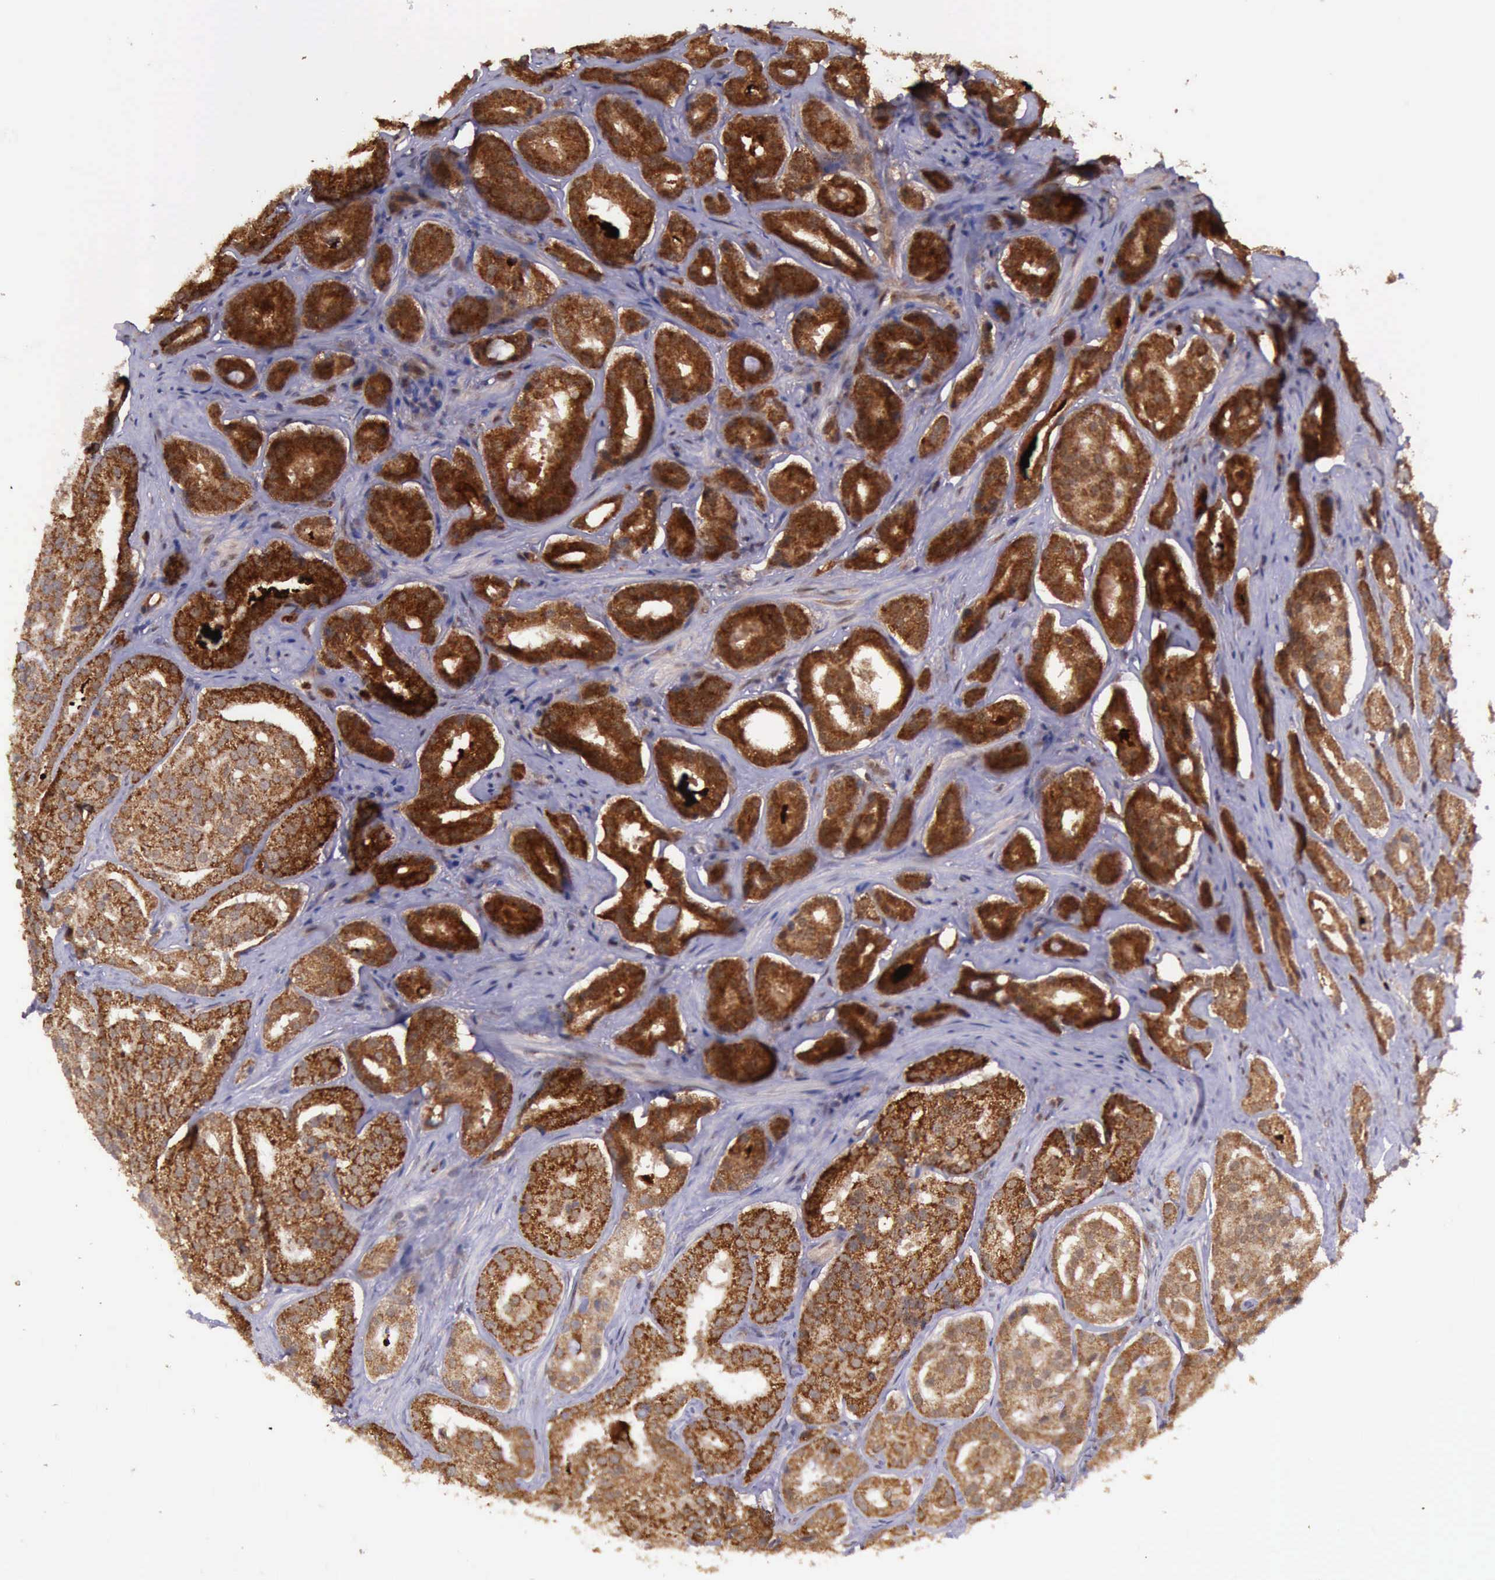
{"staining": {"intensity": "strong", "quantity": ">75%", "location": "cytoplasmic/membranous"}, "tissue": "prostate cancer", "cell_type": "Tumor cells", "image_type": "cancer", "snomed": [{"axis": "morphology", "description": "Adenocarcinoma, High grade"}, {"axis": "topography", "description": "Prostate"}], "caption": "An immunohistochemistry micrograph of tumor tissue is shown. Protein staining in brown labels strong cytoplasmic/membranous positivity in prostate adenocarcinoma (high-grade) within tumor cells. (DAB (3,3'-diaminobenzidine) IHC, brown staining for protein, blue staining for nuclei).", "gene": "ARMCX3", "patient": {"sex": "male", "age": 64}}